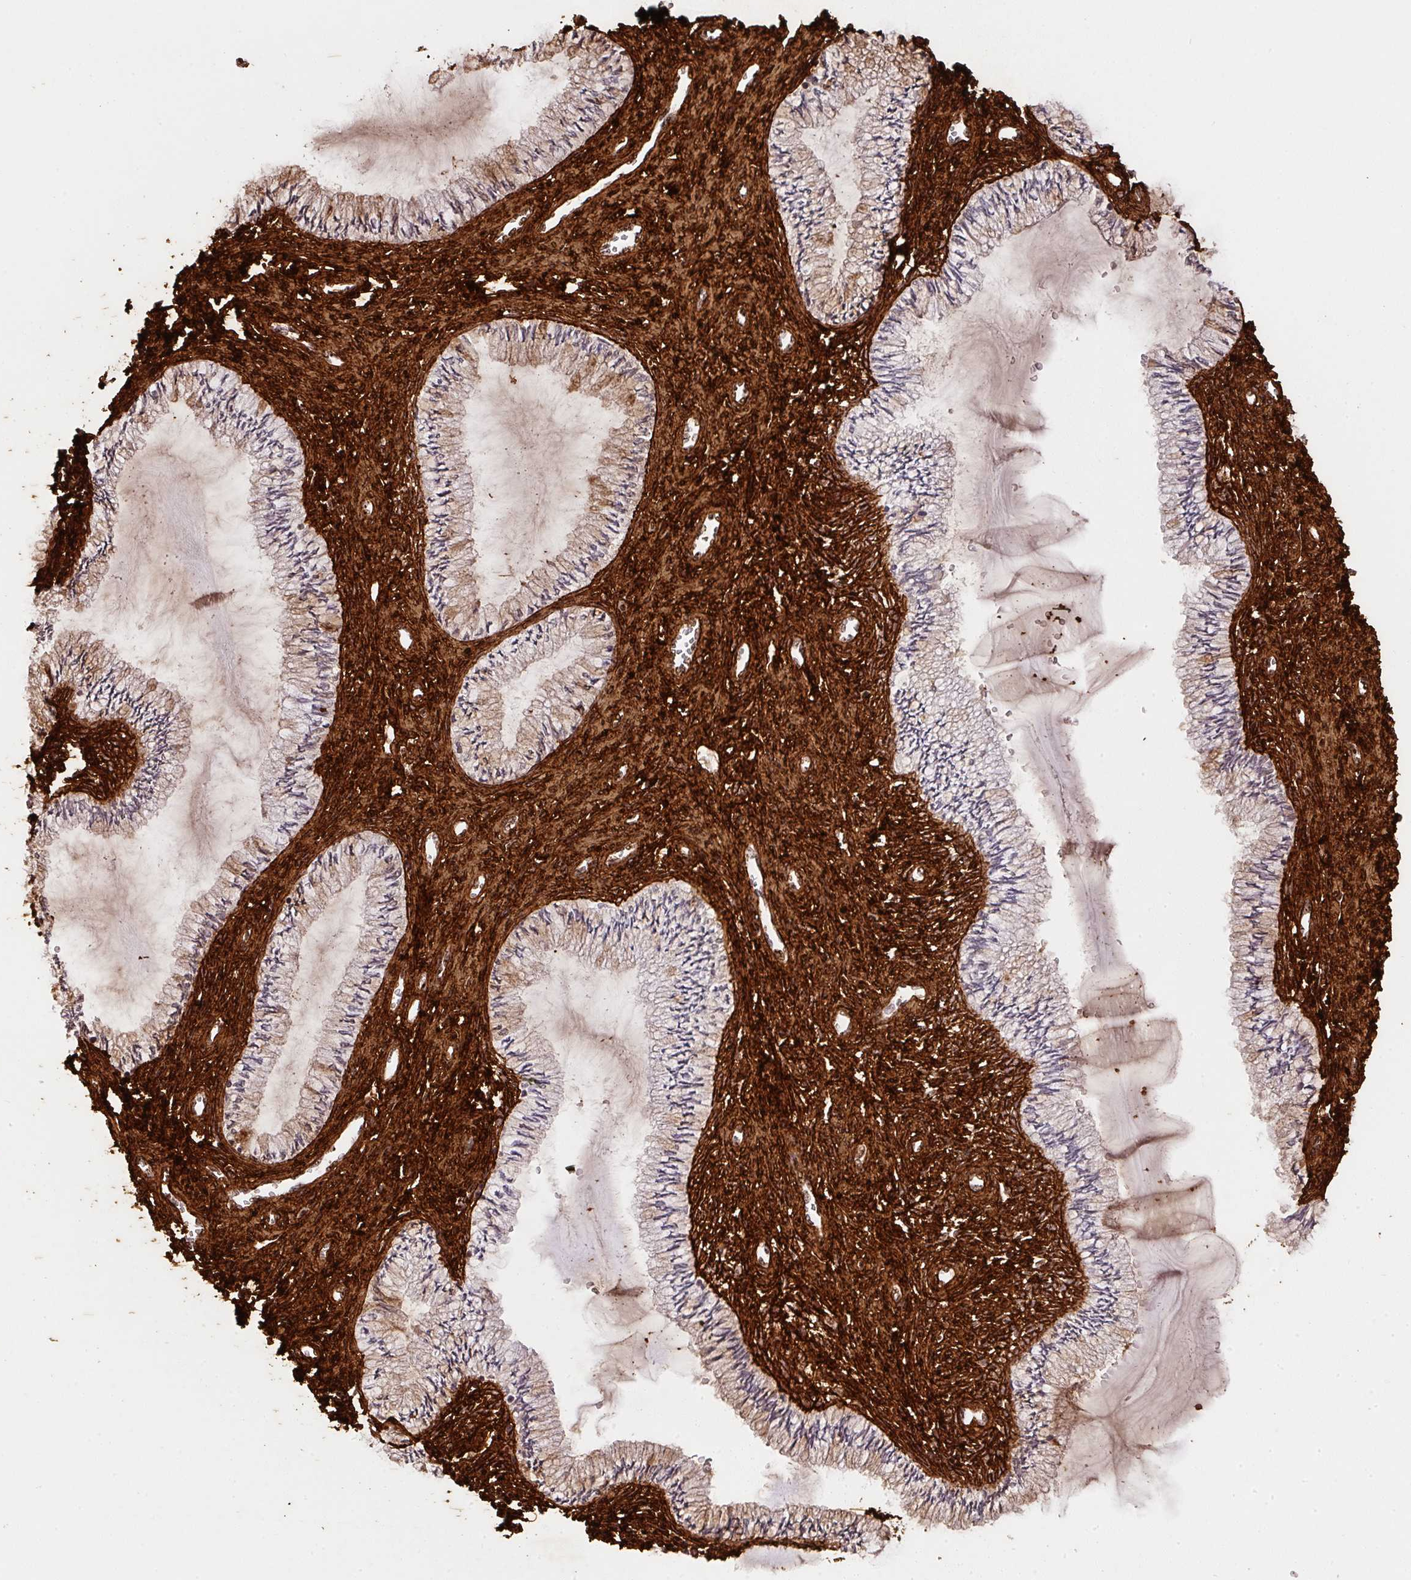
{"staining": {"intensity": "weak", "quantity": "<25%", "location": "cytoplasmic/membranous"}, "tissue": "cervix", "cell_type": "Glandular cells", "image_type": "normal", "snomed": [{"axis": "morphology", "description": "Normal tissue, NOS"}, {"axis": "topography", "description": "Cervix"}], "caption": "IHC of unremarkable cervix shows no expression in glandular cells. Brightfield microscopy of IHC stained with DAB (3,3'-diaminobenzidine) (brown) and hematoxylin (blue), captured at high magnification.", "gene": "COL3A1", "patient": {"sex": "female", "age": 24}}